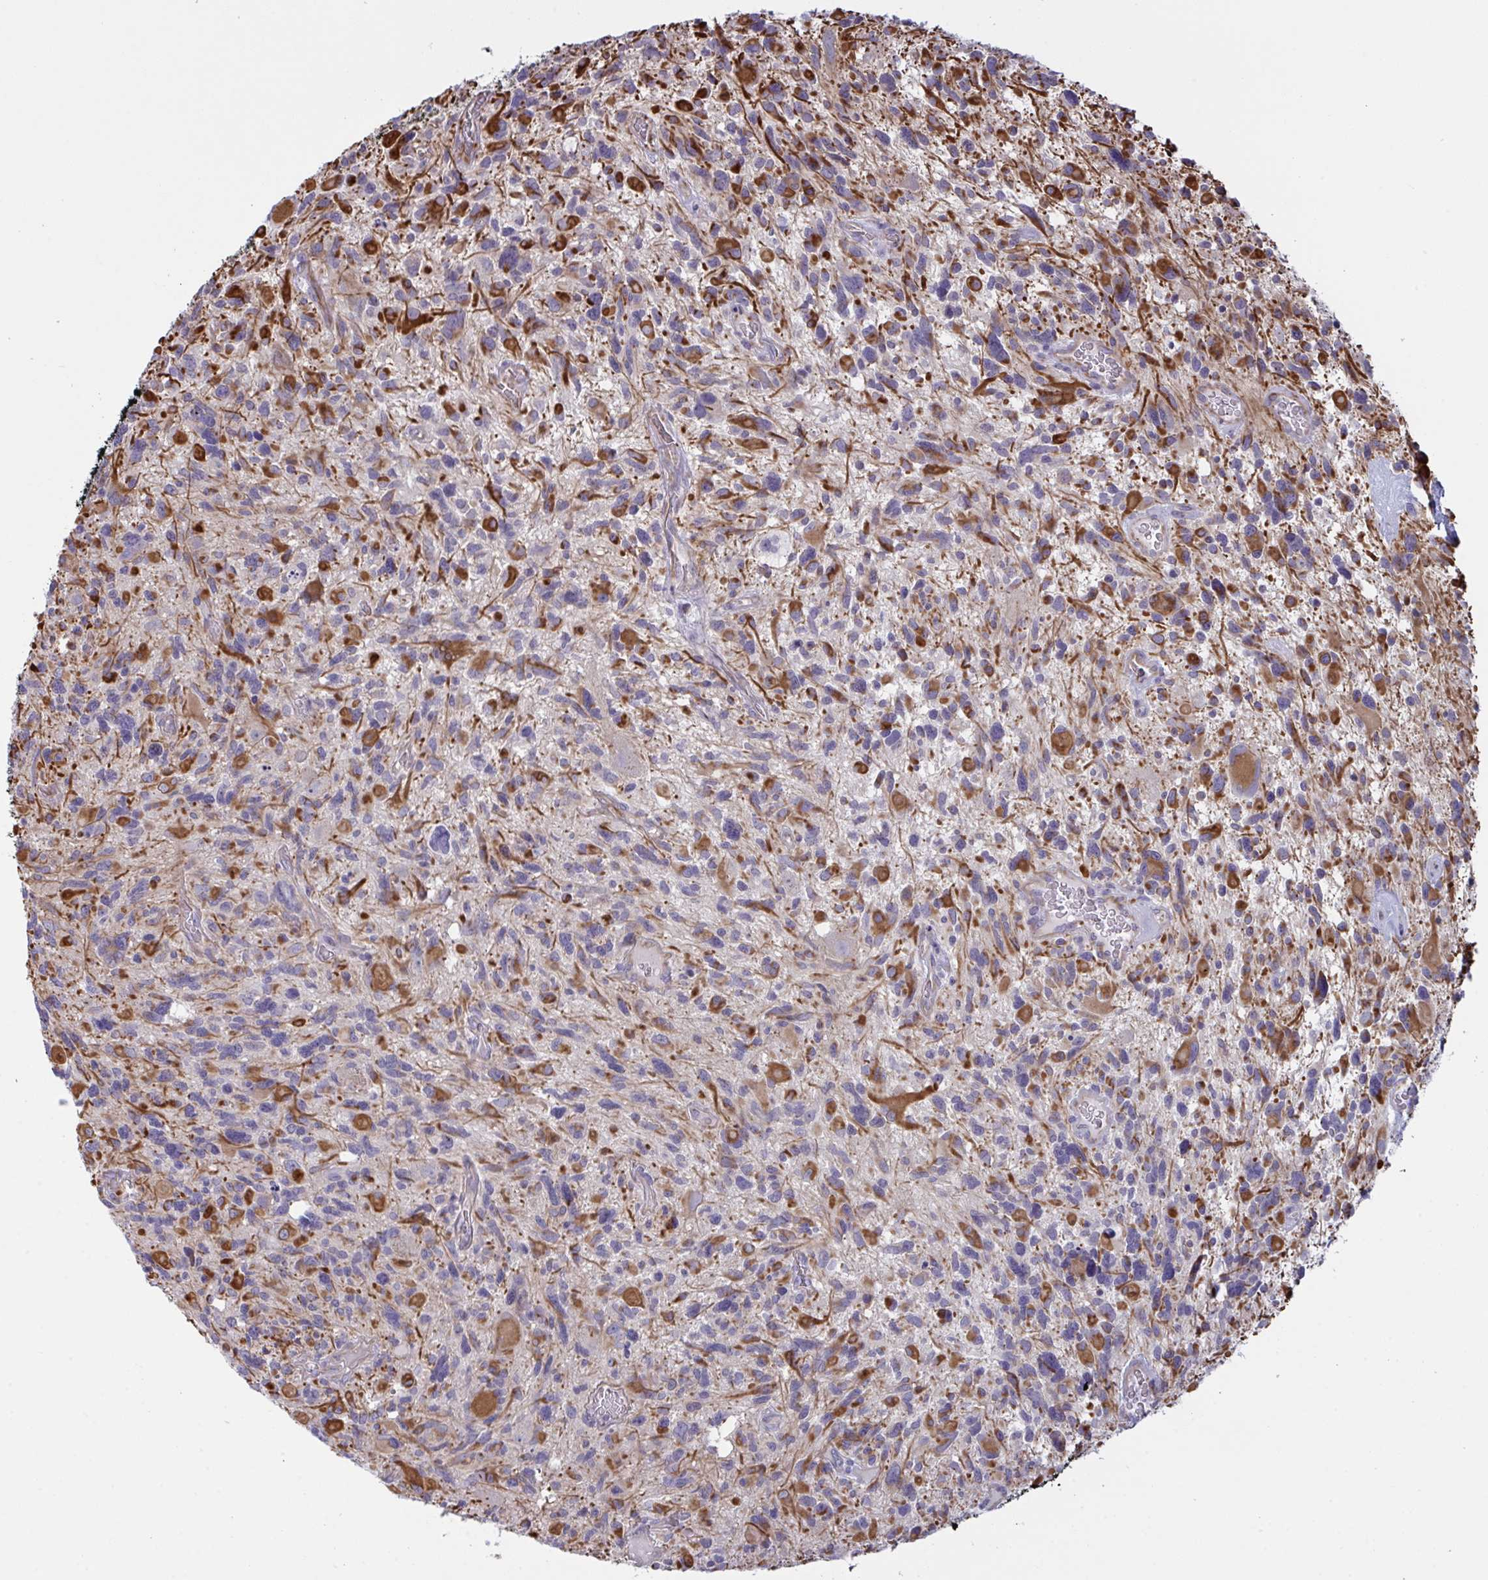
{"staining": {"intensity": "moderate", "quantity": "25%-75%", "location": "cytoplasmic/membranous"}, "tissue": "glioma", "cell_type": "Tumor cells", "image_type": "cancer", "snomed": [{"axis": "morphology", "description": "Glioma, malignant, High grade"}, {"axis": "topography", "description": "Brain"}], "caption": "Tumor cells display medium levels of moderate cytoplasmic/membranous expression in about 25%-75% of cells in malignant glioma (high-grade).", "gene": "DCBLD1", "patient": {"sex": "male", "age": 49}}